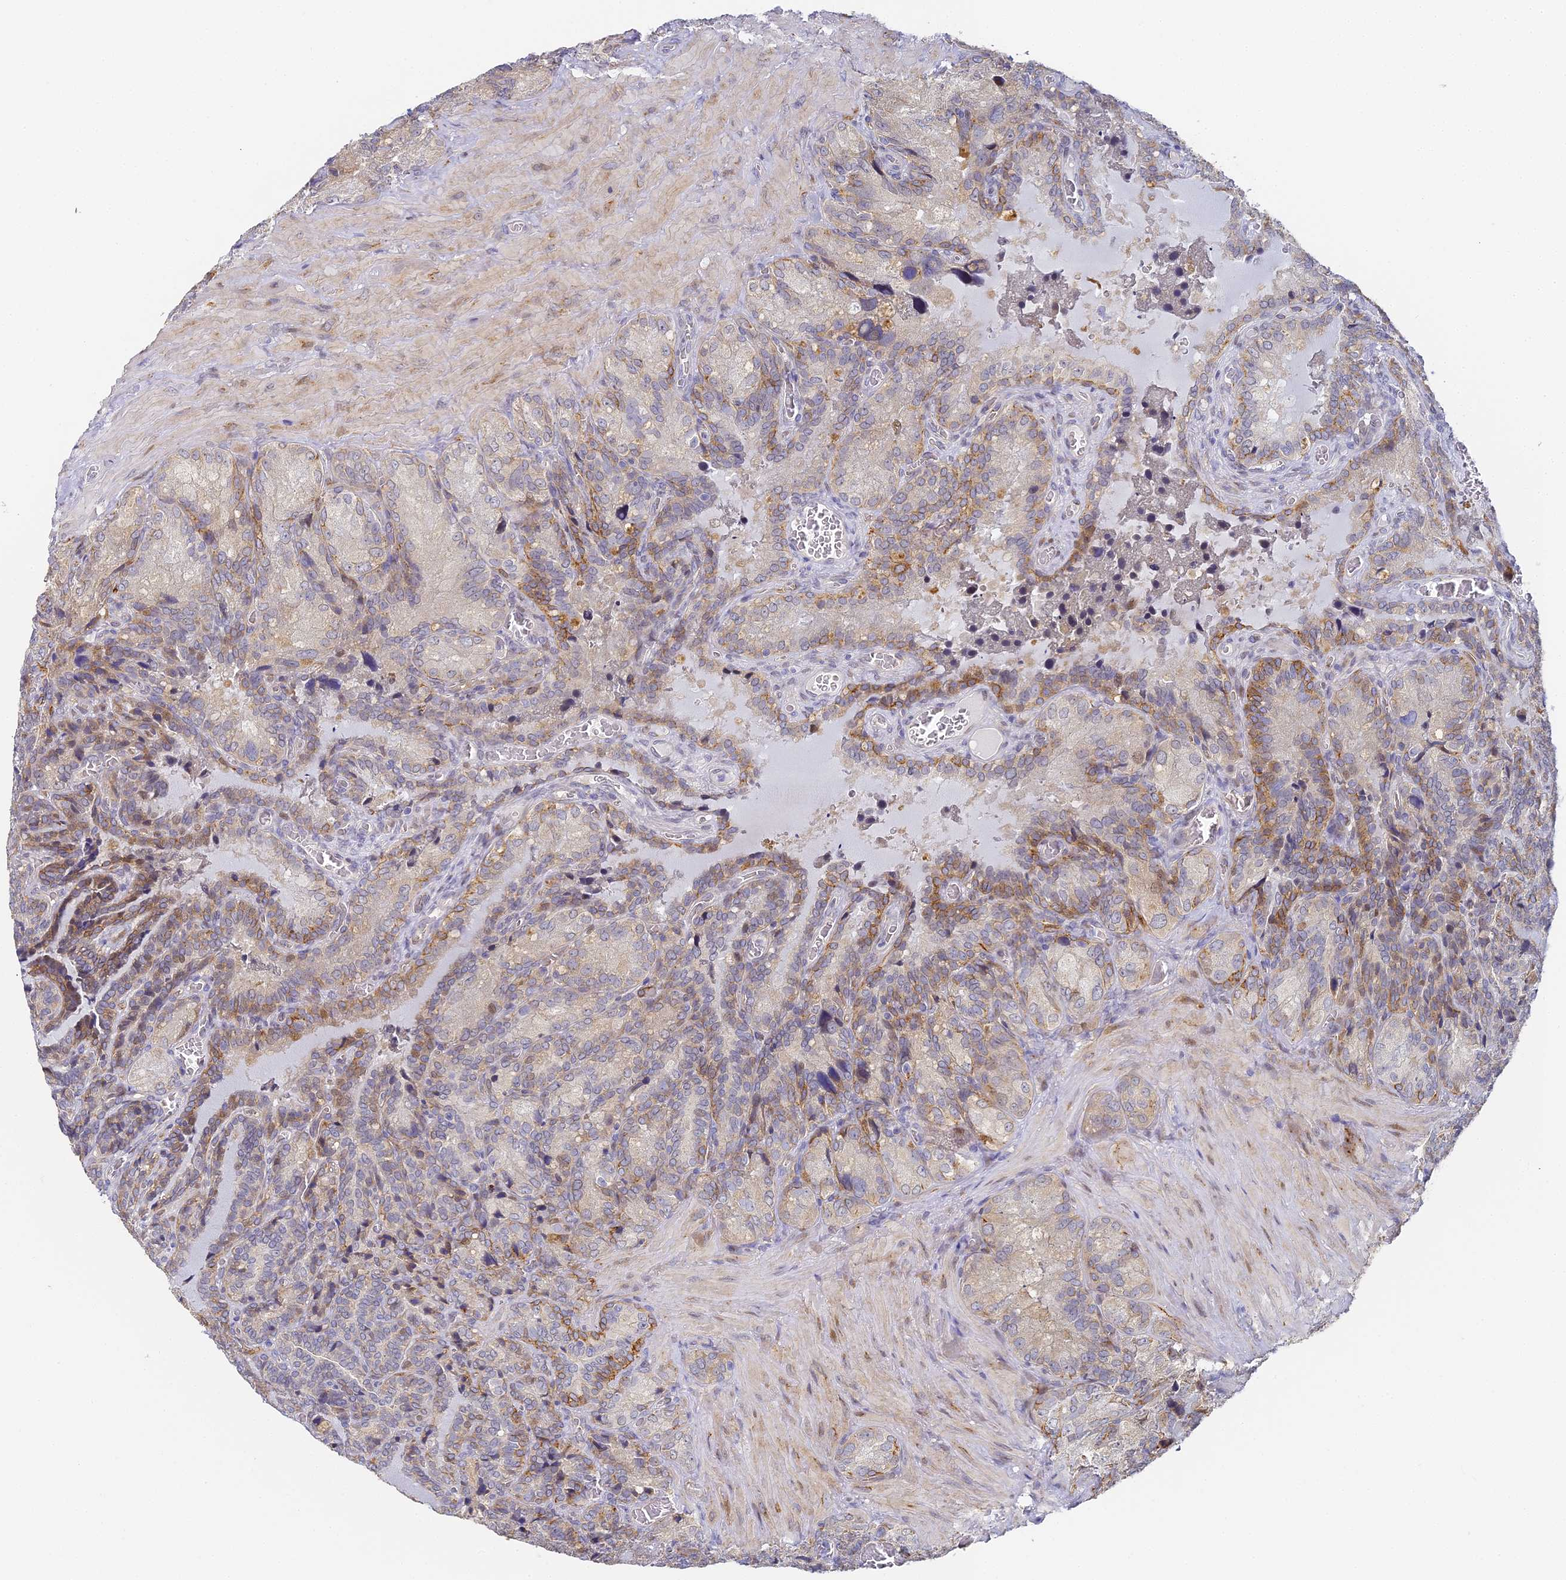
{"staining": {"intensity": "moderate", "quantity": "25%-75%", "location": "cytoplasmic/membranous"}, "tissue": "seminal vesicle", "cell_type": "Glandular cells", "image_type": "normal", "snomed": [{"axis": "morphology", "description": "Normal tissue, NOS"}, {"axis": "topography", "description": "Seminal veicle"}], "caption": "Unremarkable seminal vesicle reveals moderate cytoplasmic/membranous expression in approximately 25%-75% of glandular cells.", "gene": "GJA1", "patient": {"sex": "male", "age": 62}}